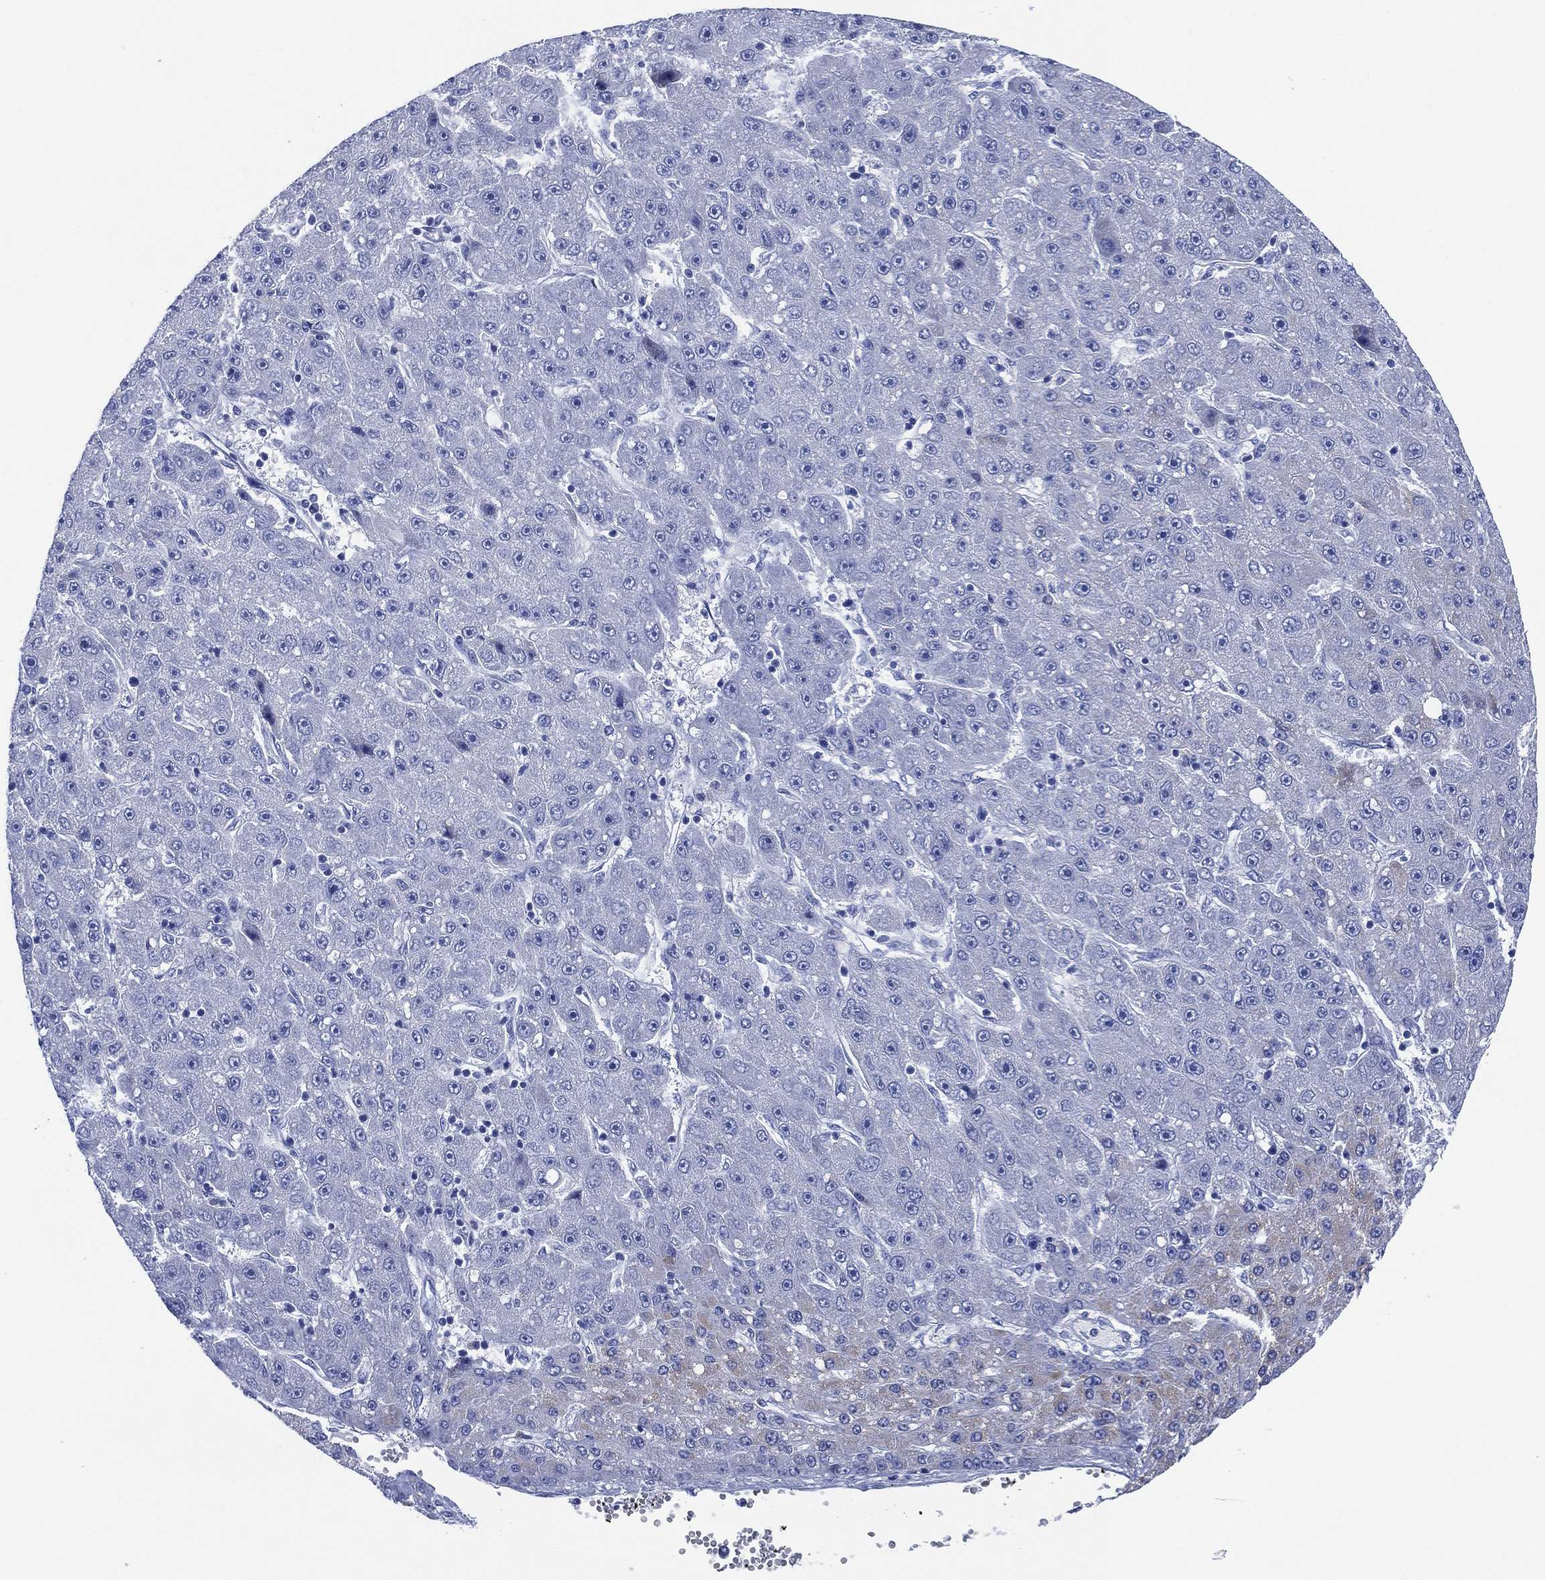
{"staining": {"intensity": "negative", "quantity": "none", "location": "none"}, "tissue": "liver cancer", "cell_type": "Tumor cells", "image_type": "cancer", "snomed": [{"axis": "morphology", "description": "Carcinoma, Hepatocellular, NOS"}, {"axis": "topography", "description": "Liver"}], "caption": "Tumor cells show no significant protein staining in liver cancer (hepatocellular carcinoma).", "gene": "SLC9C2", "patient": {"sex": "male", "age": 67}}